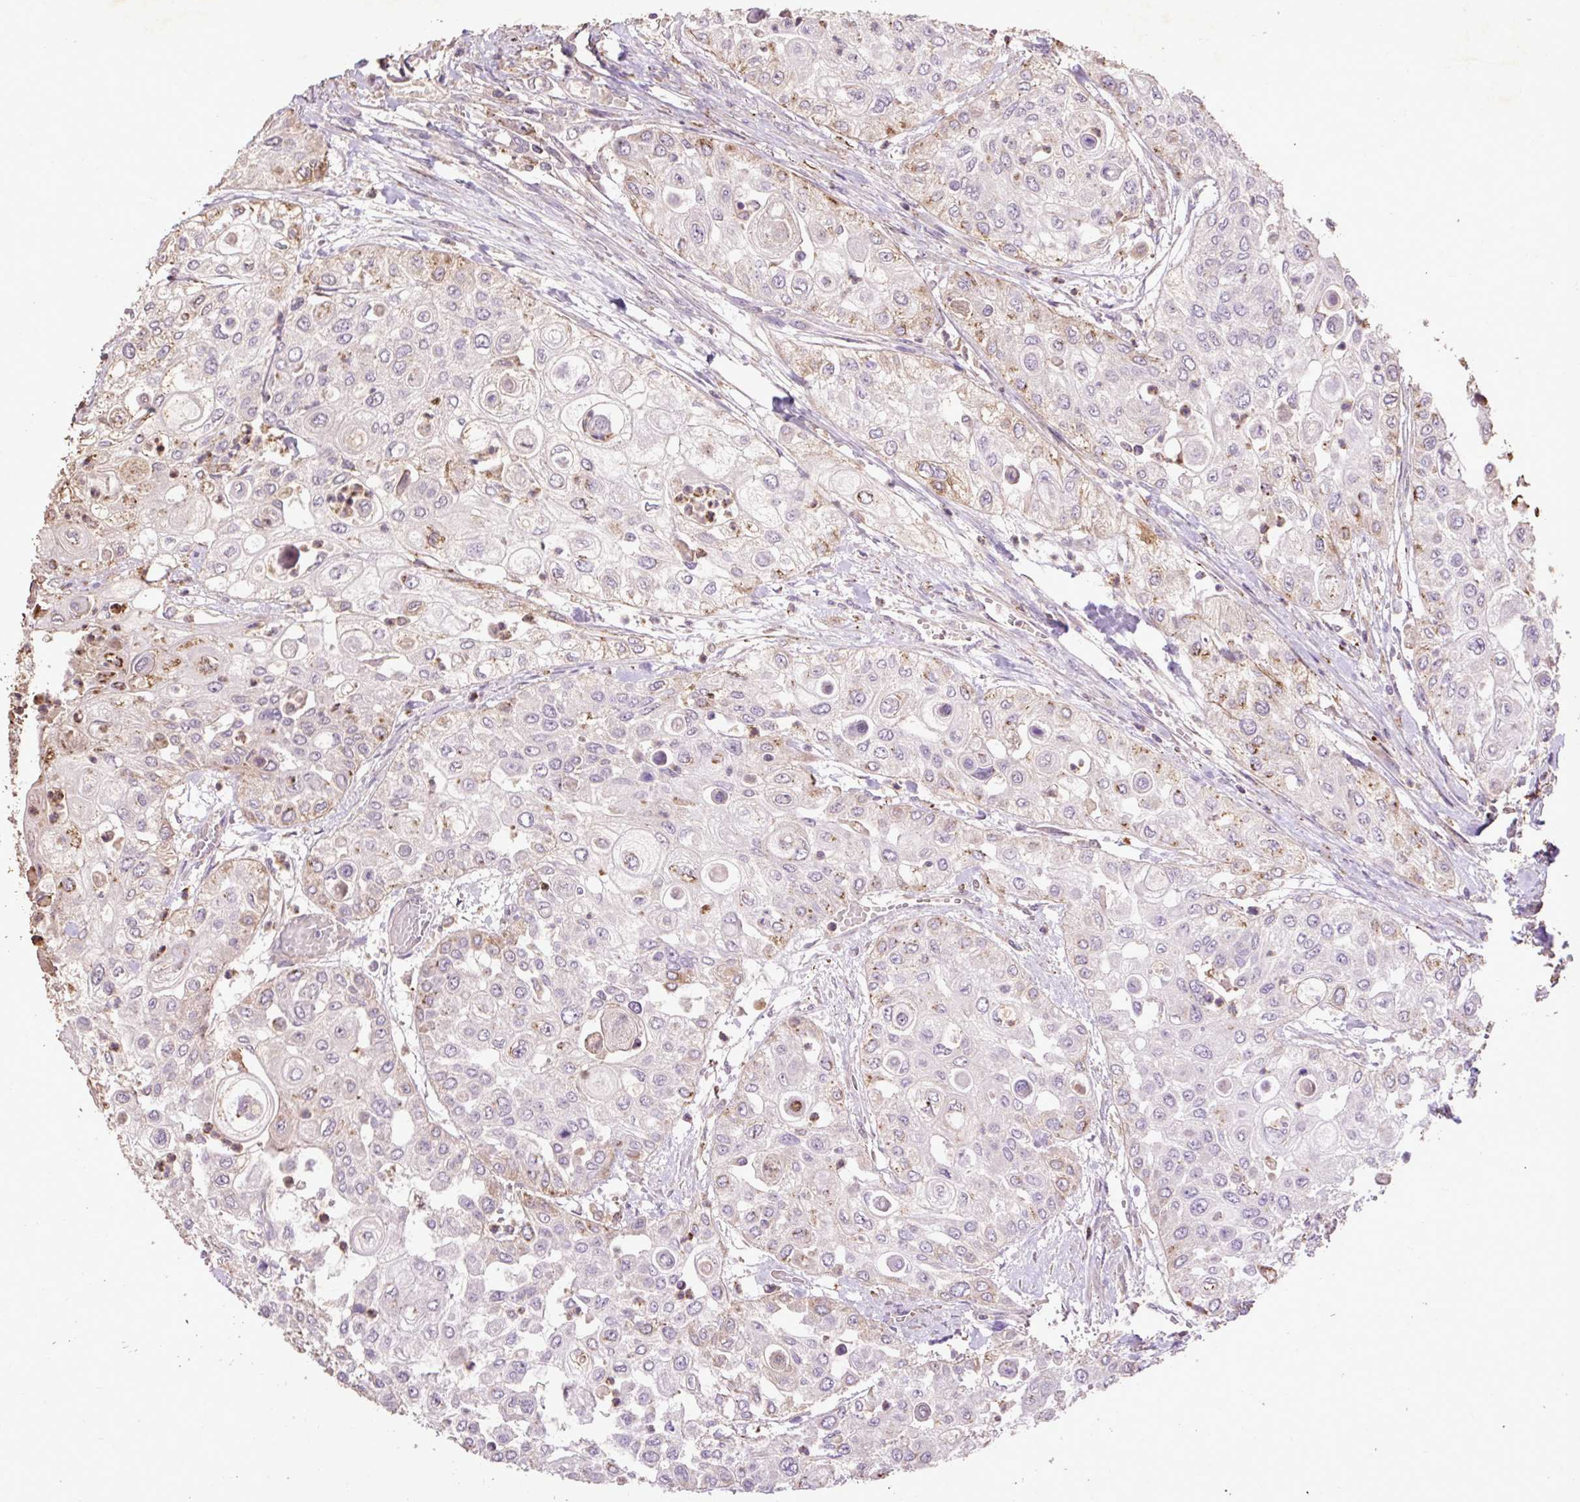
{"staining": {"intensity": "weak", "quantity": "<25%", "location": "cytoplasmic/membranous"}, "tissue": "urothelial cancer", "cell_type": "Tumor cells", "image_type": "cancer", "snomed": [{"axis": "morphology", "description": "Urothelial carcinoma, High grade"}, {"axis": "topography", "description": "Urinary bladder"}], "caption": "The immunohistochemistry (IHC) photomicrograph has no significant expression in tumor cells of high-grade urothelial carcinoma tissue.", "gene": "LRTM2", "patient": {"sex": "female", "age": 79}}